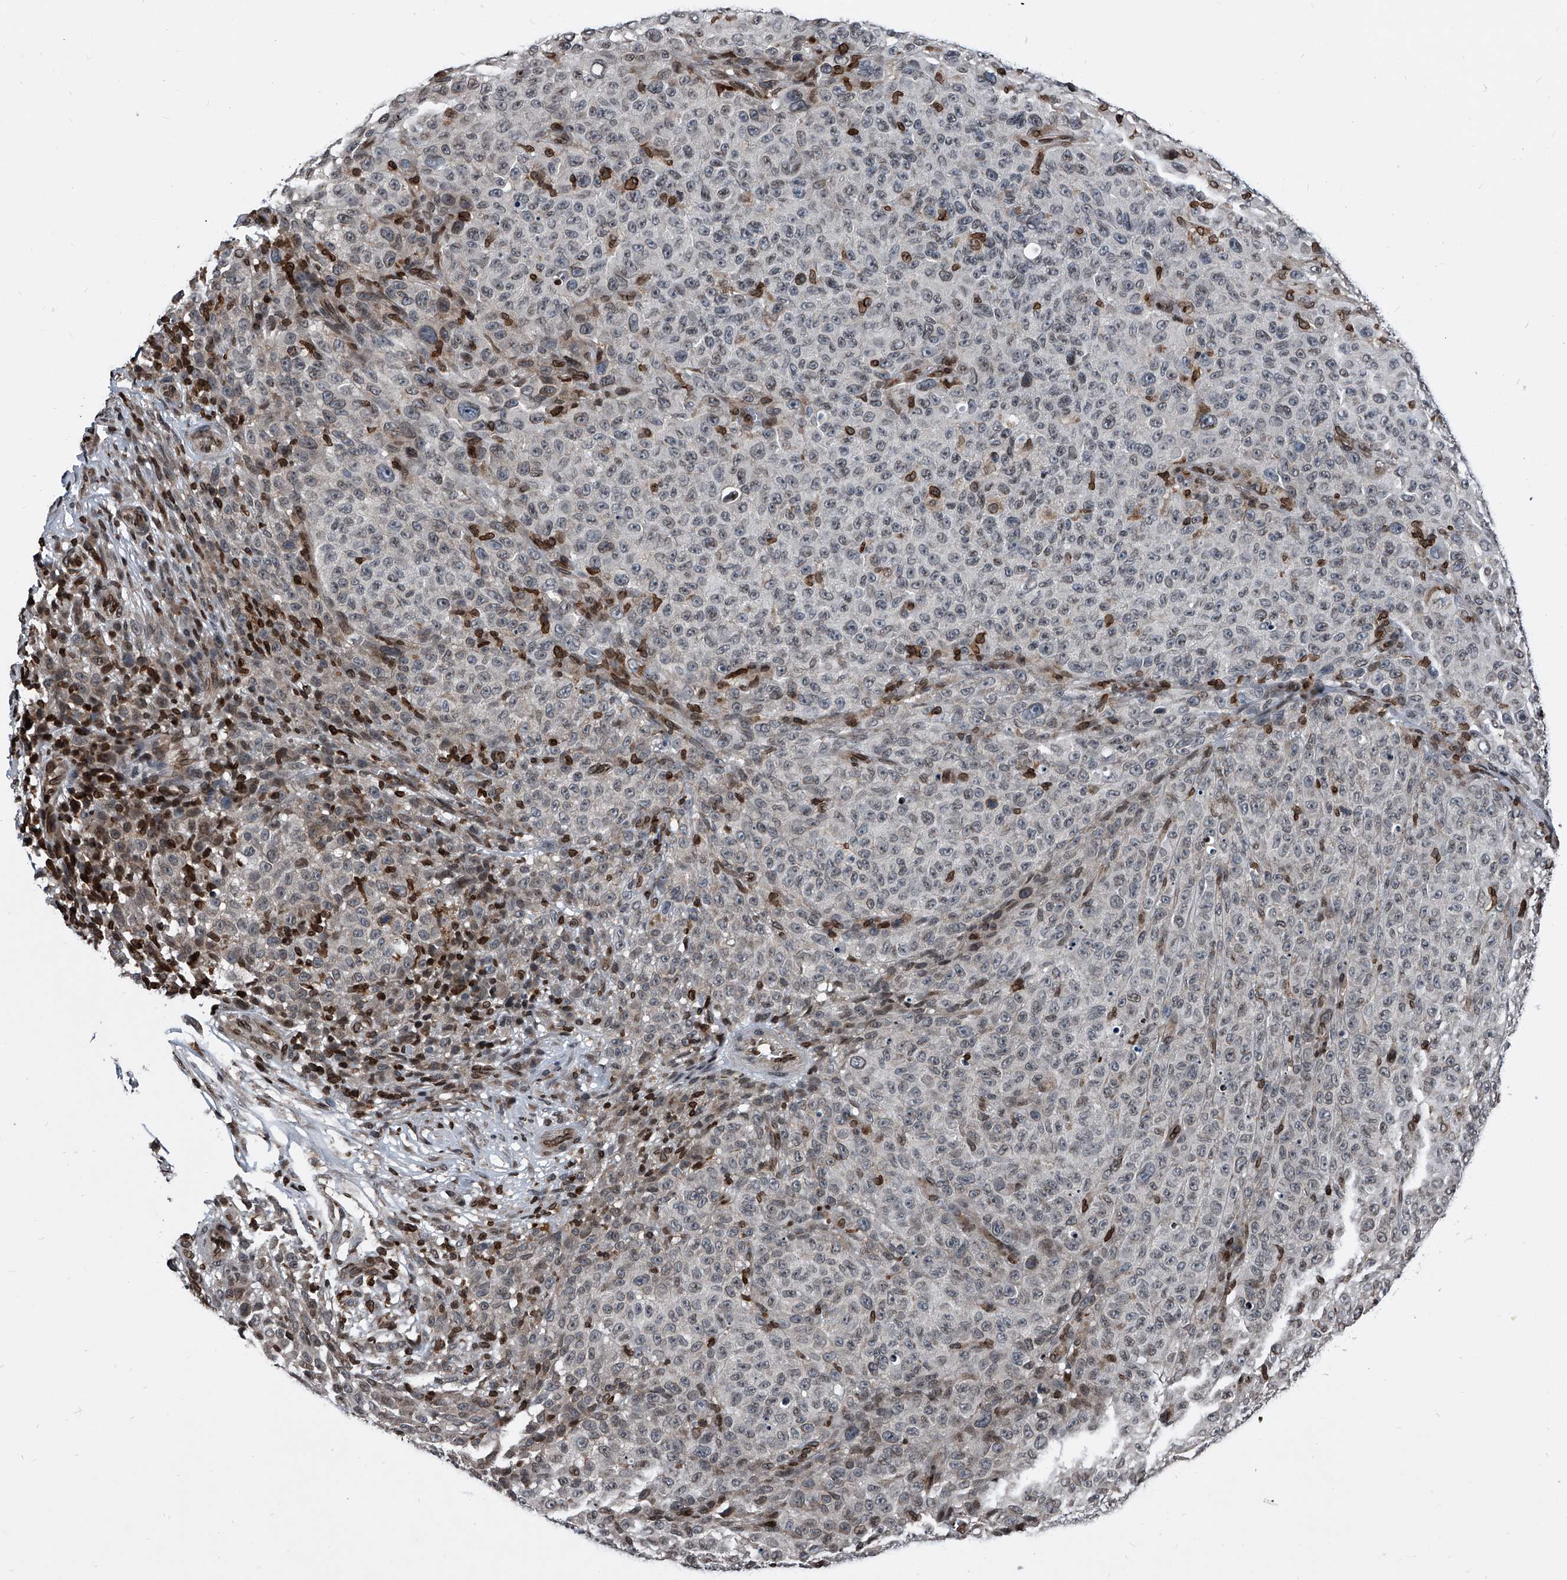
{"staining": {"intensity": "negative", "quantity": "none", "location": "none"}, "tissue": "melanoma", "cell_type": "Tumor cells", "image_type": "cancer", "snomed": [{"axis": "morphology", "description": "Malignant melanoma, NOS"}, {"axis": "topography", "description": "Skin"}], "caption": "Immunohistochemistry of malignant melanoma demonstrates no staining in tumor cells.", "gene": "PHF20", "patient": {"sex": "female", "age": 82}}